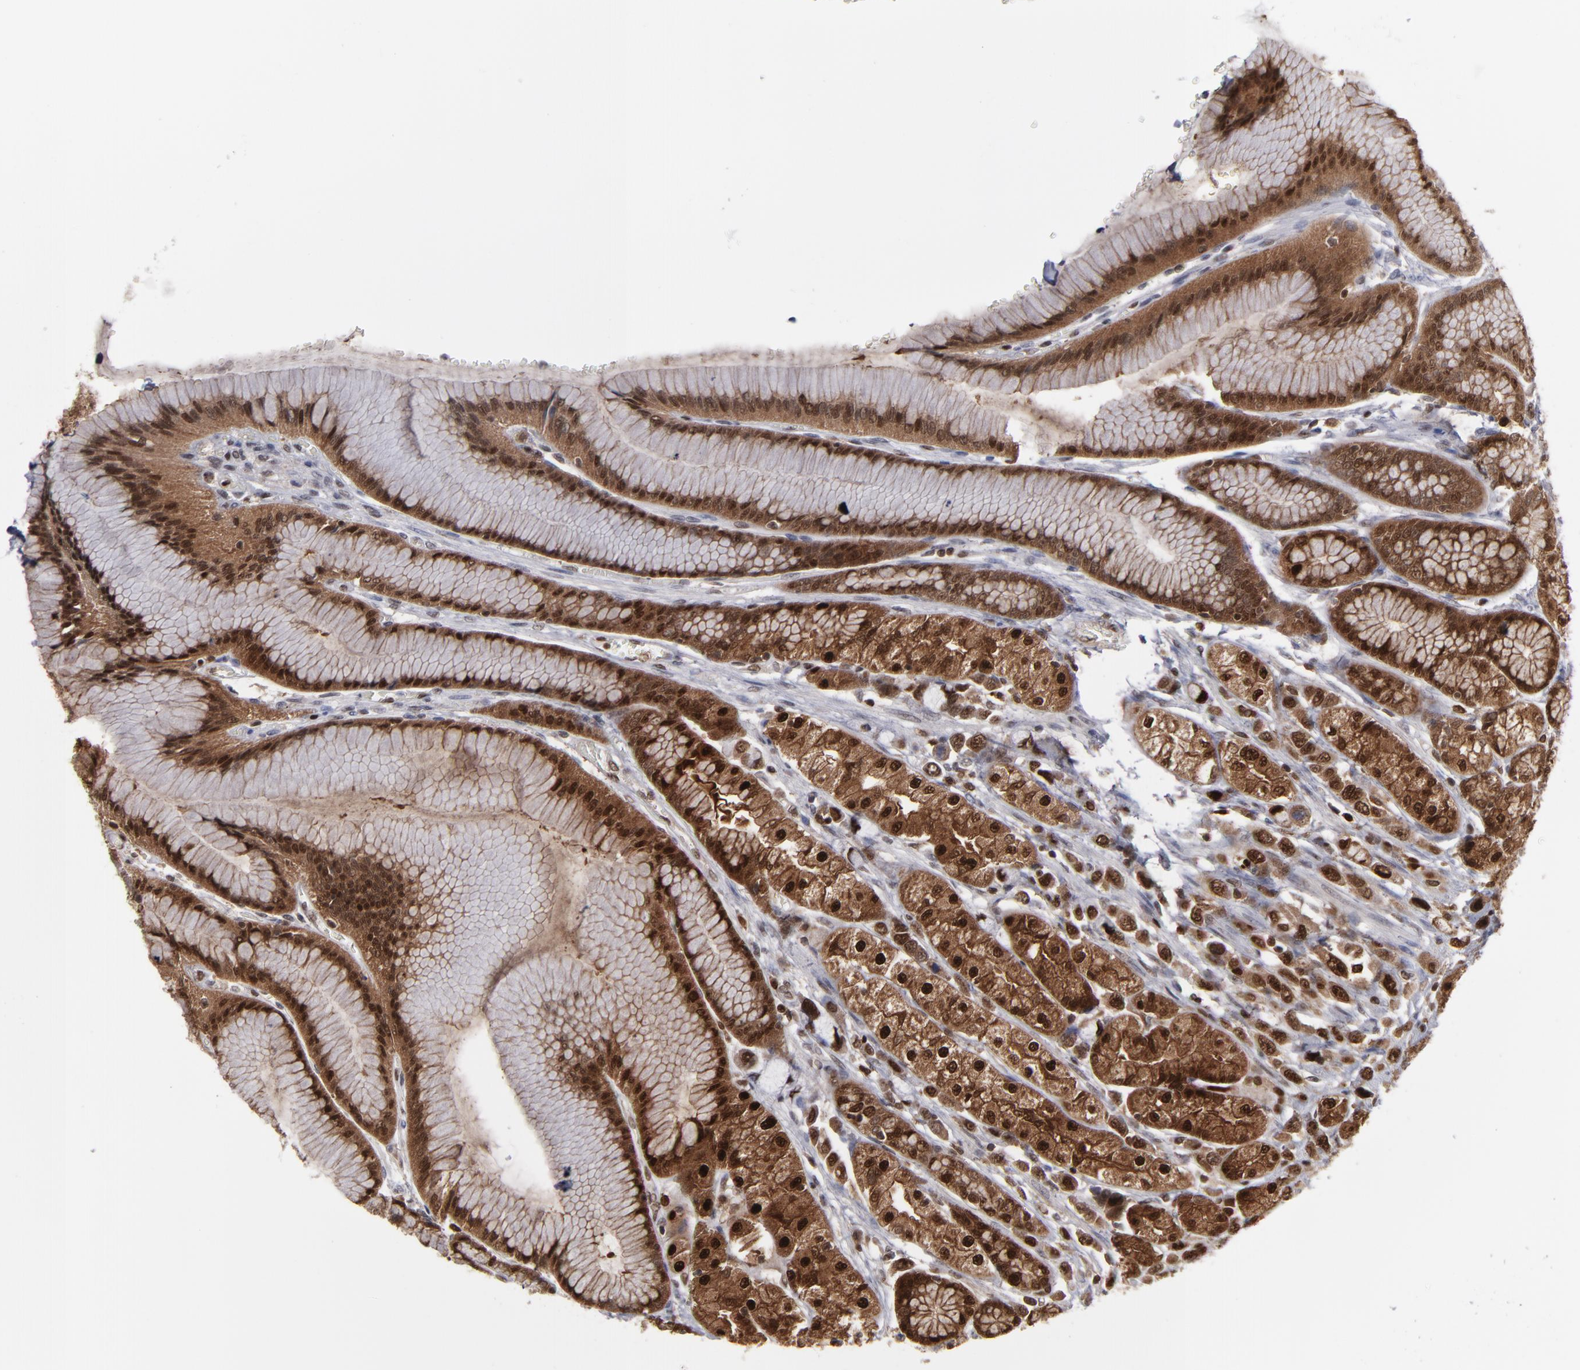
{"staining": {"intensity": "moderate", "quantity": ">75%", "location": "cytoplasmic/membranous,nuclear"}, "tissue": "stomach", "cell_type": "Glandular cells", "image_type": "normal", "snomed": [{"axis": "morphology", "description": "Normal tissue, NOS"}, {"axis": "morphology", "description": "Adenocarcinoma, NOS"}, {"axis": "topography", "description": "Stomach"}, {"axis": "topography", "description": "Stomach, lower"}], "caption": "Brown immunohistochemical staining in unremarkable stomach displays moderate cytoplasmic/membranous,nuclear expression in approximately >75% of glandular cells. The protein is shown in brown color, while the nuclei are stained blue.", "gene": "GSR", "patient": {"sex": "female", "age": 65}}